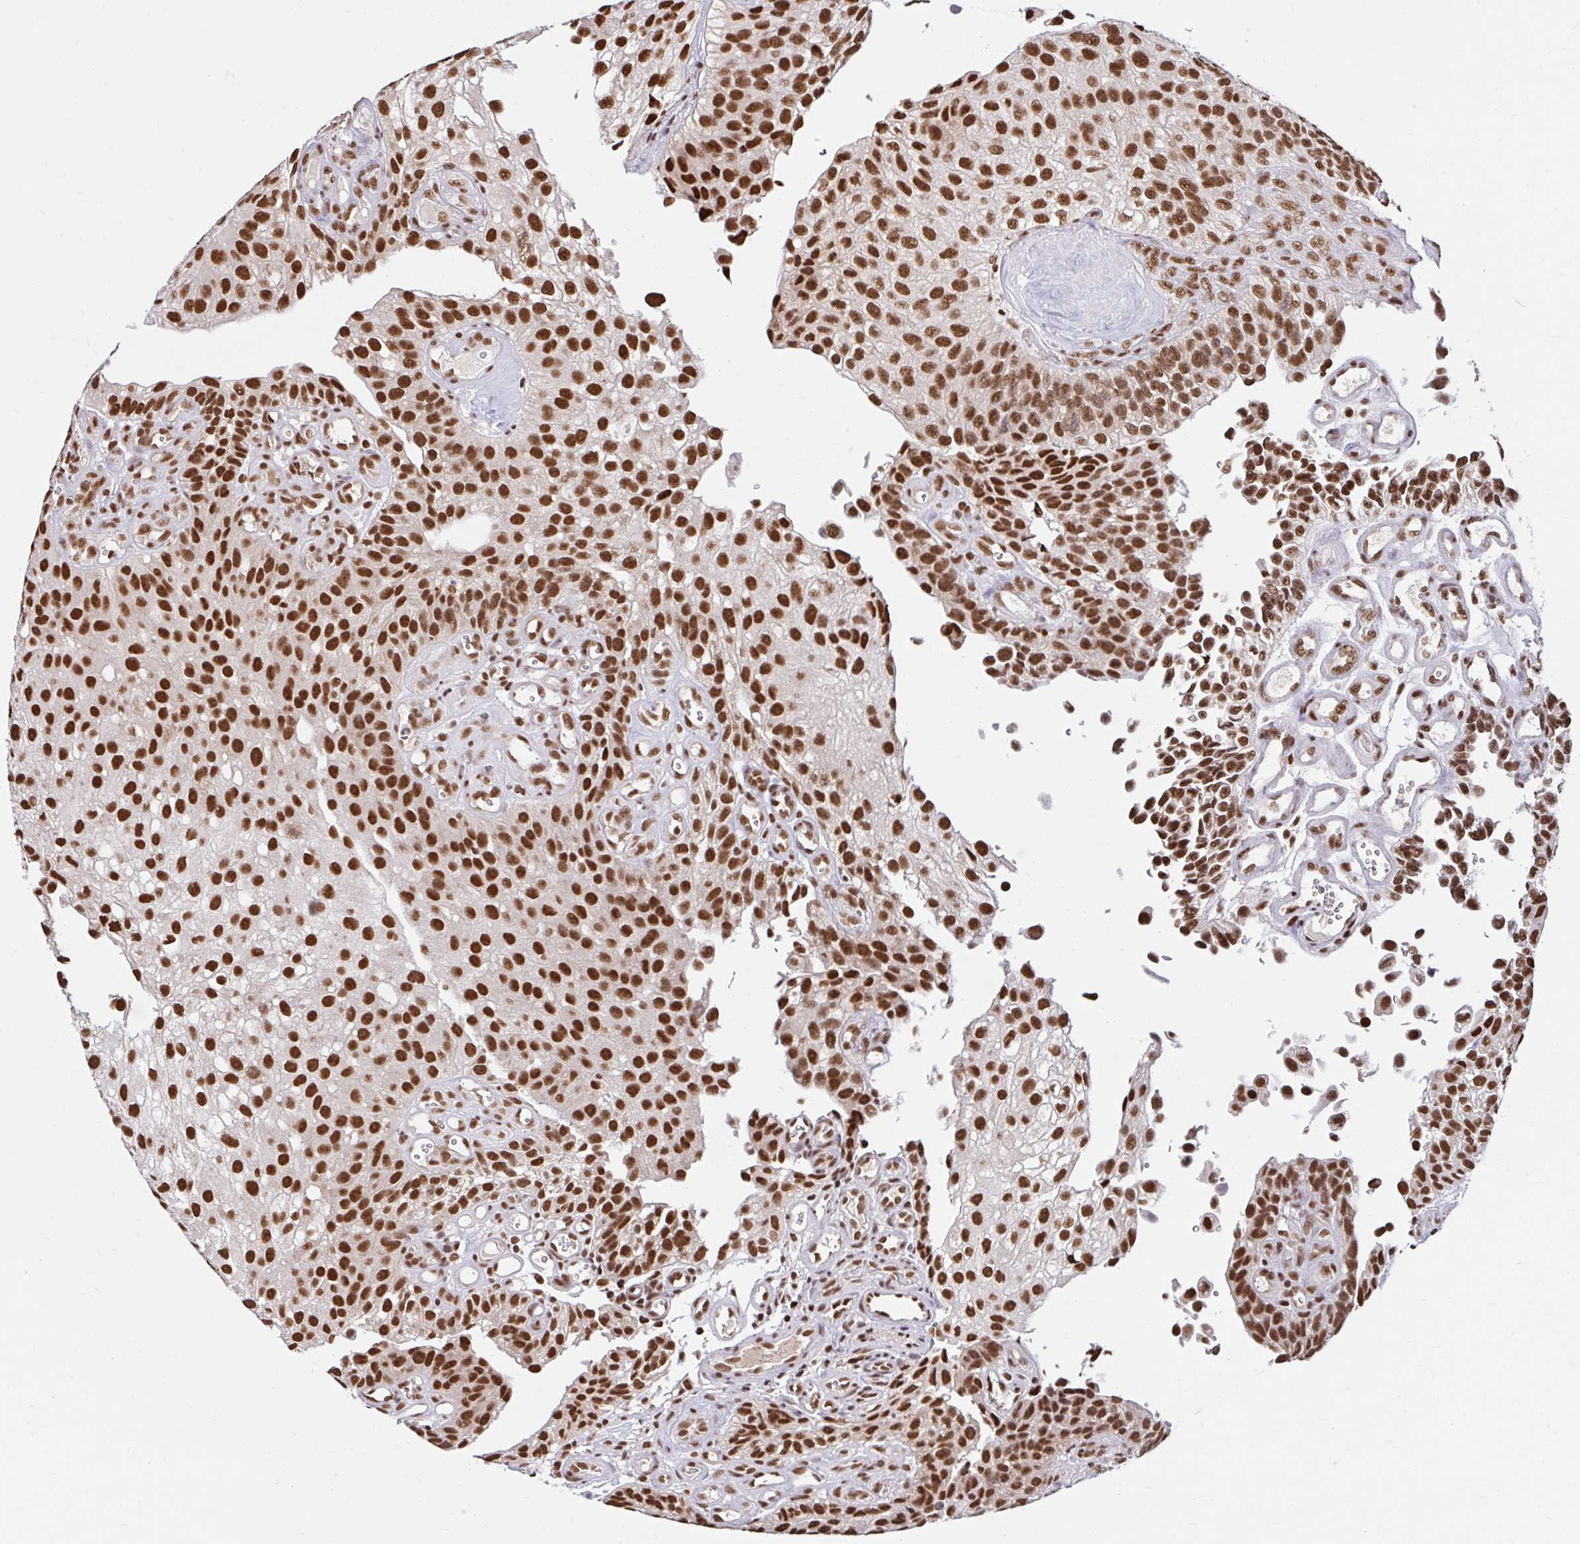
{"staining": {"intensity": "strong", "quantity": ">75%", "location": "nuclear"}, "tissue": "urothelial cancer", "cell_type": "Tumor cells", "image_type": "cancer", "snomed": [{"axis": "morphology", "description": "Urothelial carcinoma, NOS"}, {"axis": "topography", "description": "Urinary bladder"}], "caption": "There is high levels of strong nuclear positivity in tumor cells of transitional cell carcinoma, as demonstrated by immunohistochemical staining (brown color).", "gene": "ABCA9", "patient": {"sex": "male", "age": 87}}